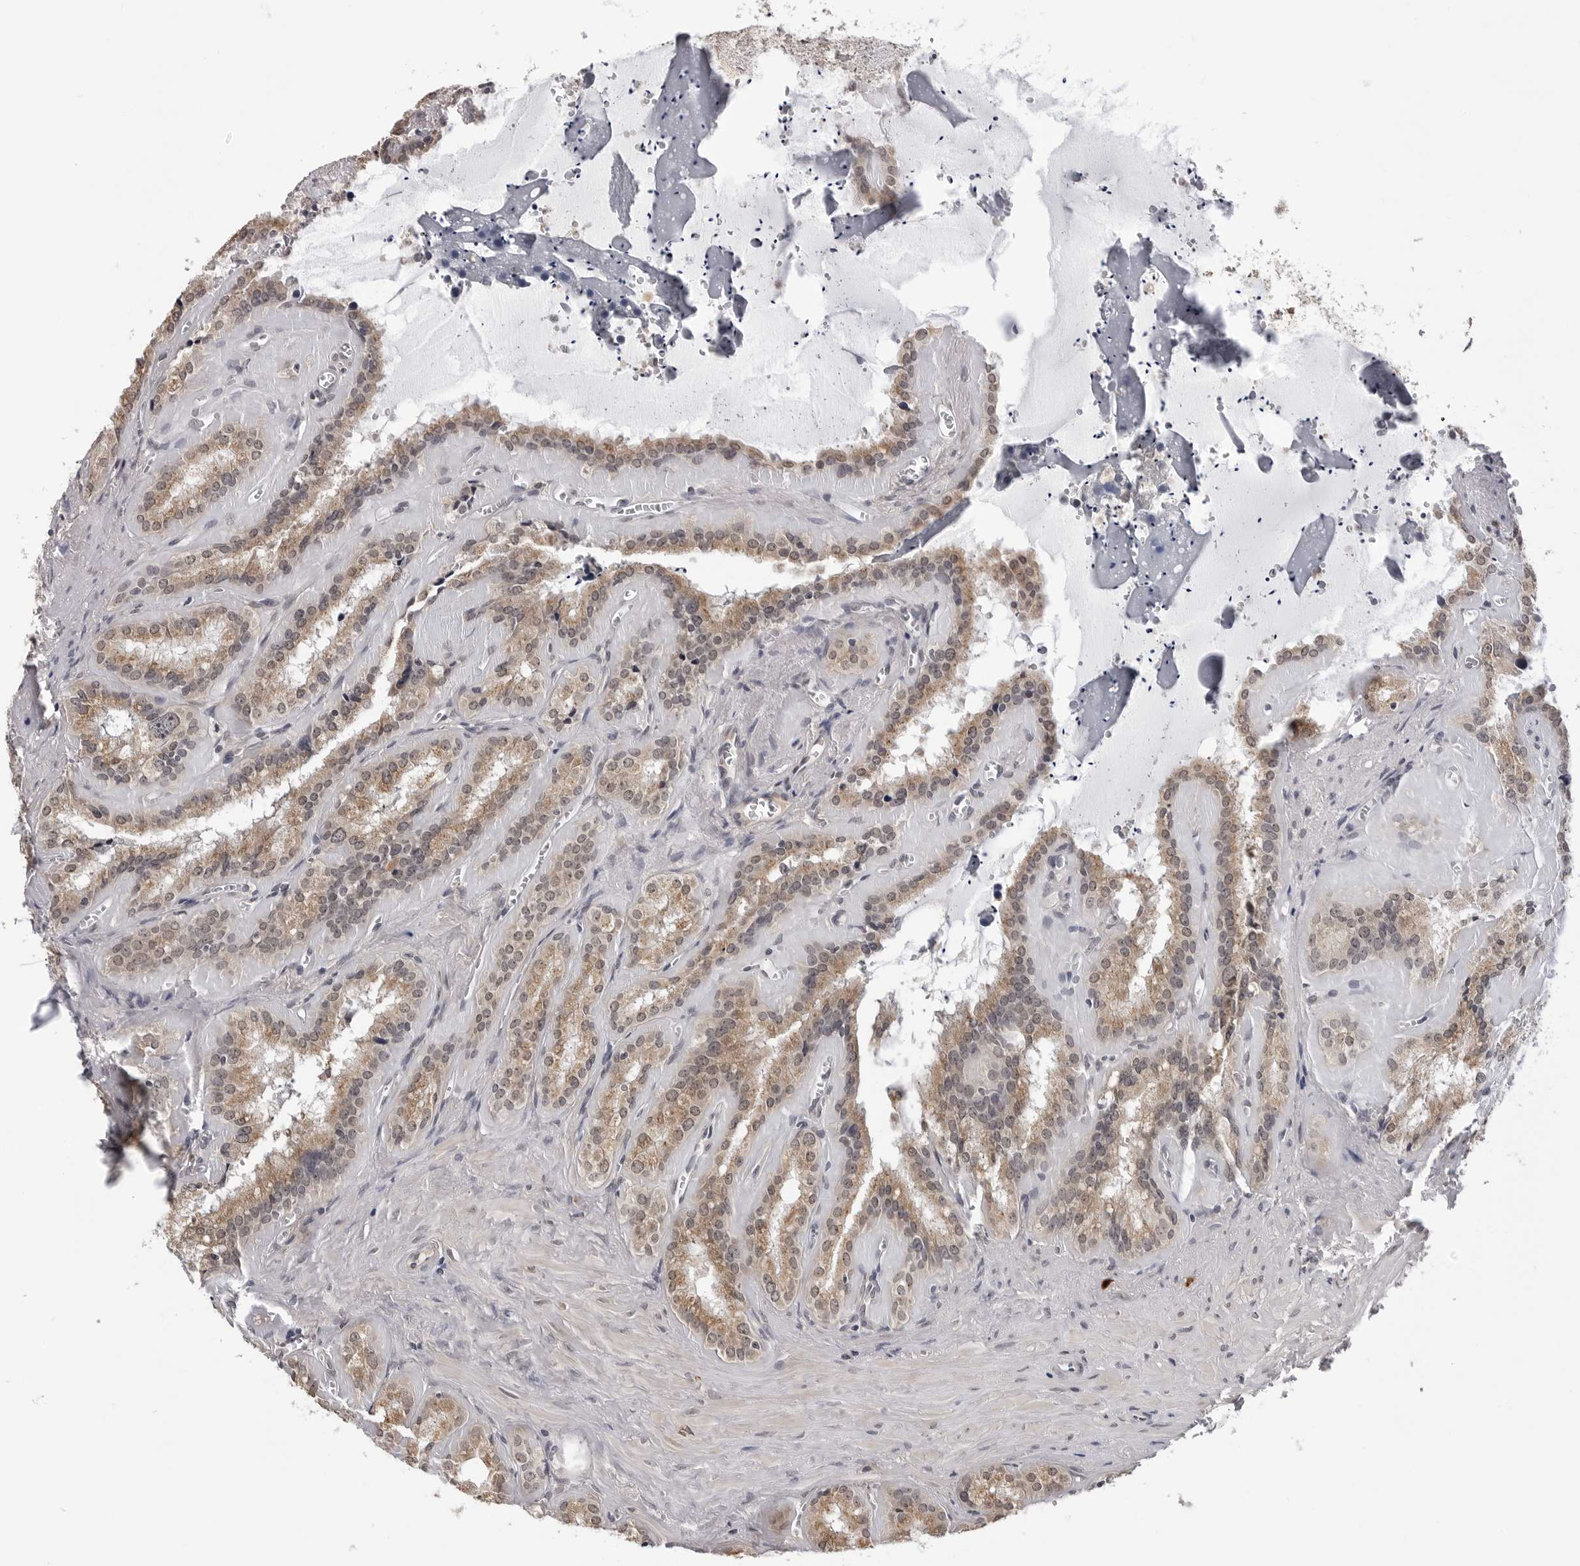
{"staining": {"intensity": "moderate", "quantity": ">75%", "location": "cytoplasmic/membranous"}, "tissue": "seminal vesicle", "cell_type": "Glandular cells", "image_type": "normal", "snomed": [{"axis": "morphology", "description": "Normal tissue, NOS"}, {"axis": "topography", "description": "Prostate"}, {"axis": "topography", "description": "Seminal veicle"}], "caption": "This photomicrograph reveals immunohistochemistry staining of unremarkable seminal vesicle, with medium moderate cytoplasmic/membranous staining in about >75% of glandular cells.", "gene": "CDK20", "patient": {"sex": "male", "age": 59}}